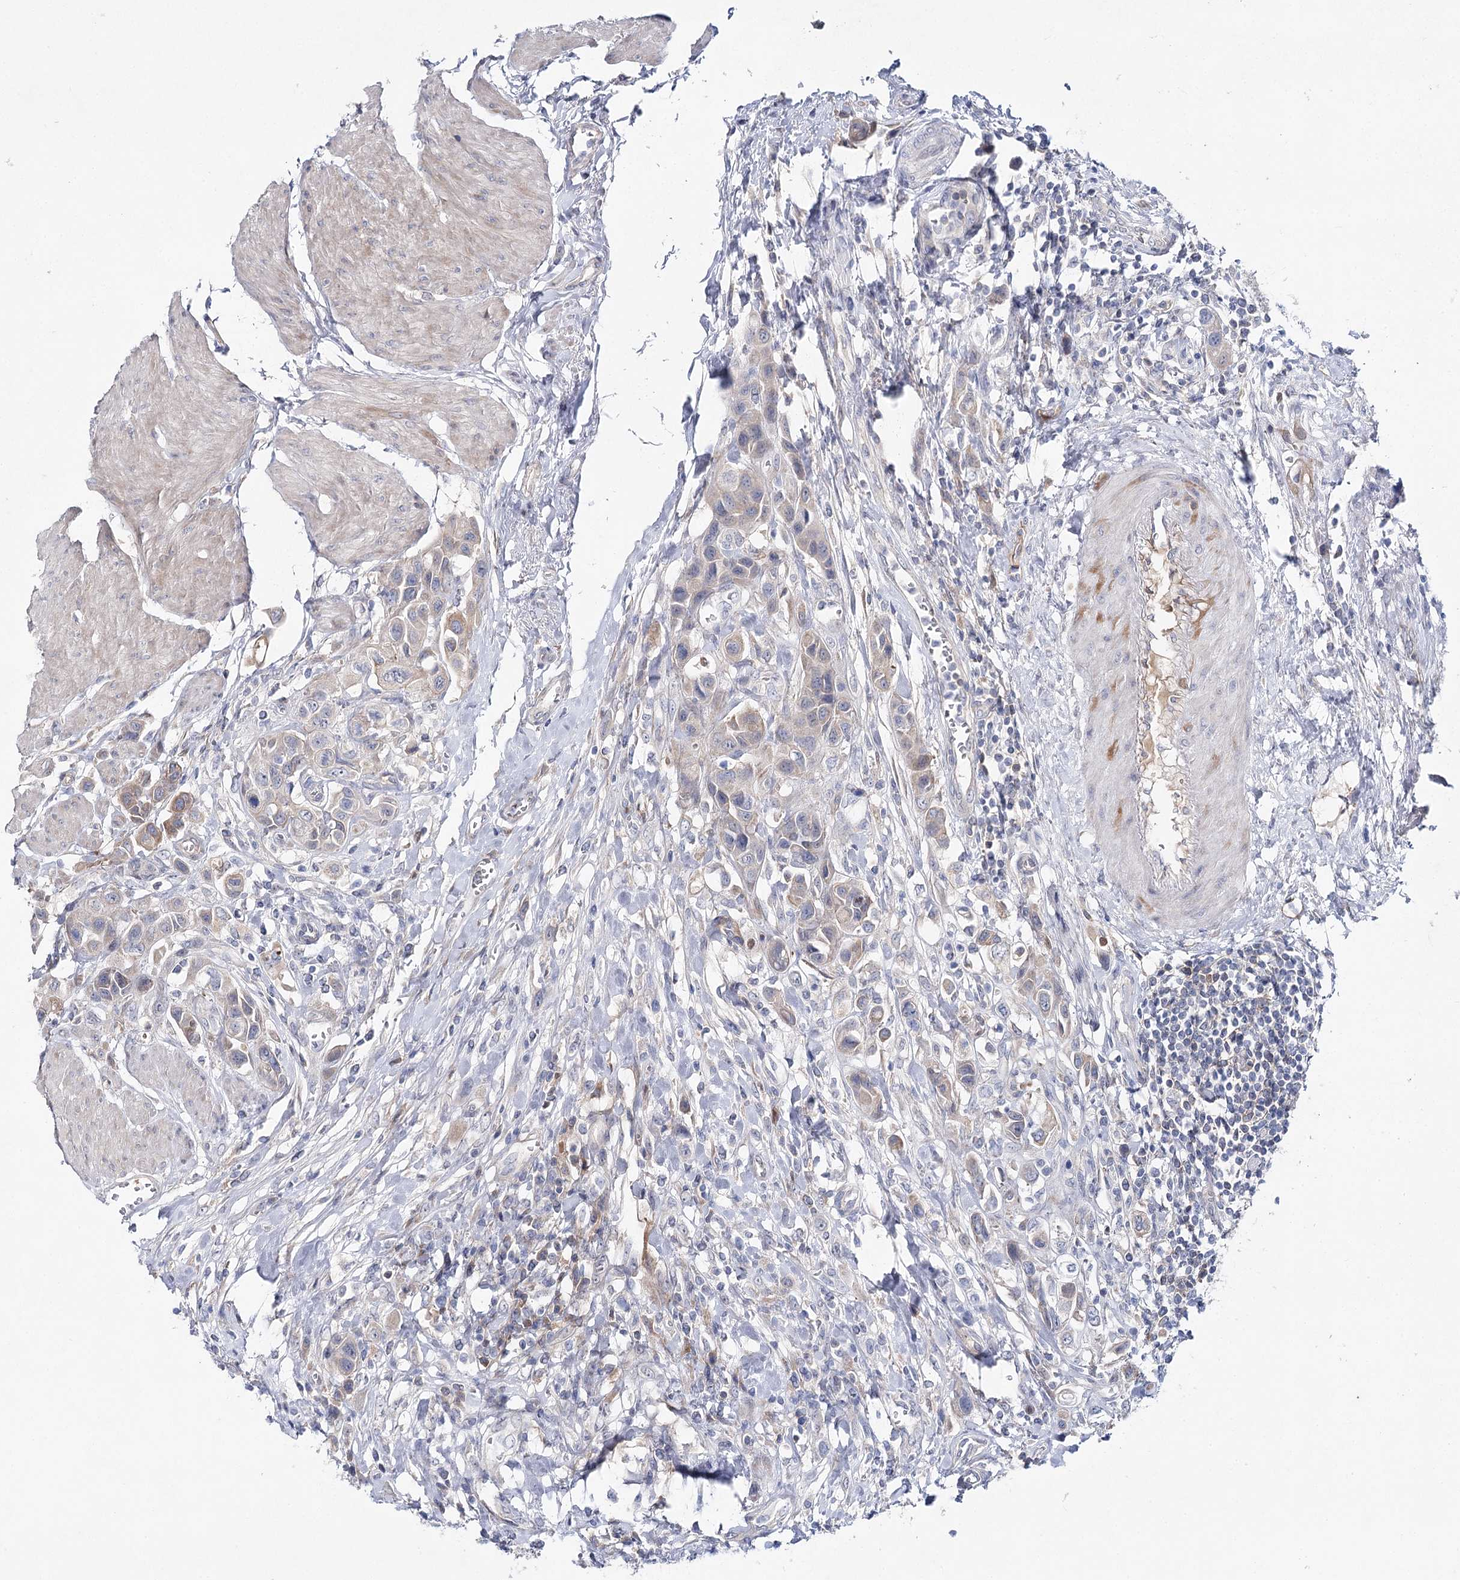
{"staining": {"intensity": "weak", "quantity": "<25%", "location": "cytoplasmic/membranous"}, "tissue": "urothelial cancer", "cell_type": "Tumor cells", "image_type": "cancer", "snomed": [{"axis": "morphology", "description": "Urothelial carcinoma, High grade"}, {"axis": "topography", "description": "Urinary bladder"}], "caption": "Immunohistochemistry photomicrograph of human high-grade urothelial carcinoma stained for a protein (brown), which demonstrates no positivity in tumor cells. Brightfield microscopy of immunohistochemistry (IHC) stained with DAB (brown) and hematoxylin (blue), captured at high magnification.", "gene": "LRRC14B", "patient": {"sex": "male", "age": 50}}